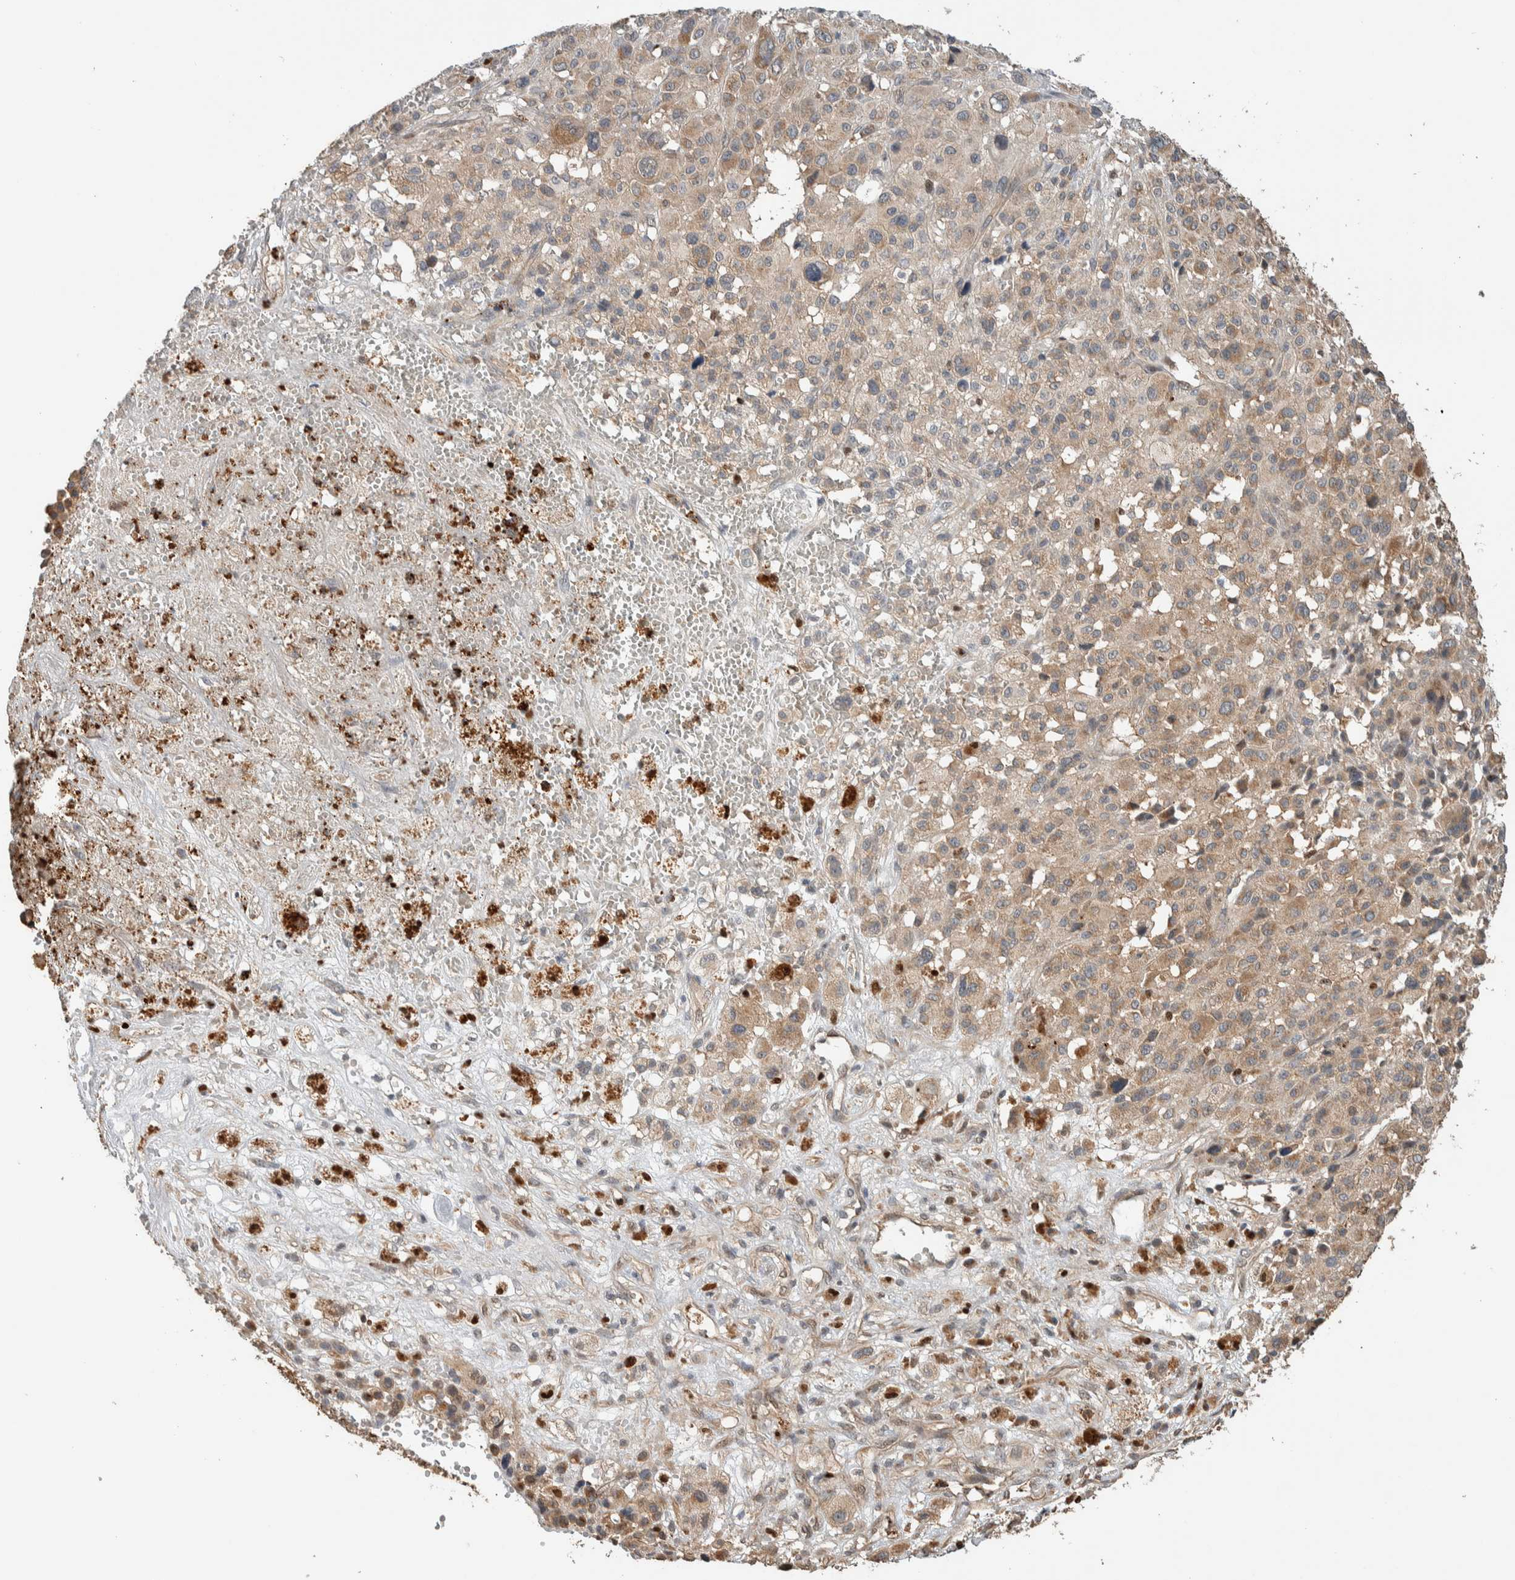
{"staining": {"intensity": "weak", "quantity": ">75%", "location": "cytoplasmic/membranous"}, "tissue": "melanoma", "cell_type": "Tumor cells", "image_type": "cancer", "snomed": [{"axis": "morphology", "description": "Malignant melanoma, Metastatic site"}, {"axis": "topography", "description": "Skin"}], "caption": "Human malignant melanoma (metastatic site) stained for a protein (brown) shows weak cytoplasmic/membranous positive positivity in about >75% of tumor cells.", "gene": "VPS53", "patient": {"sex": "female", "age": 74}}